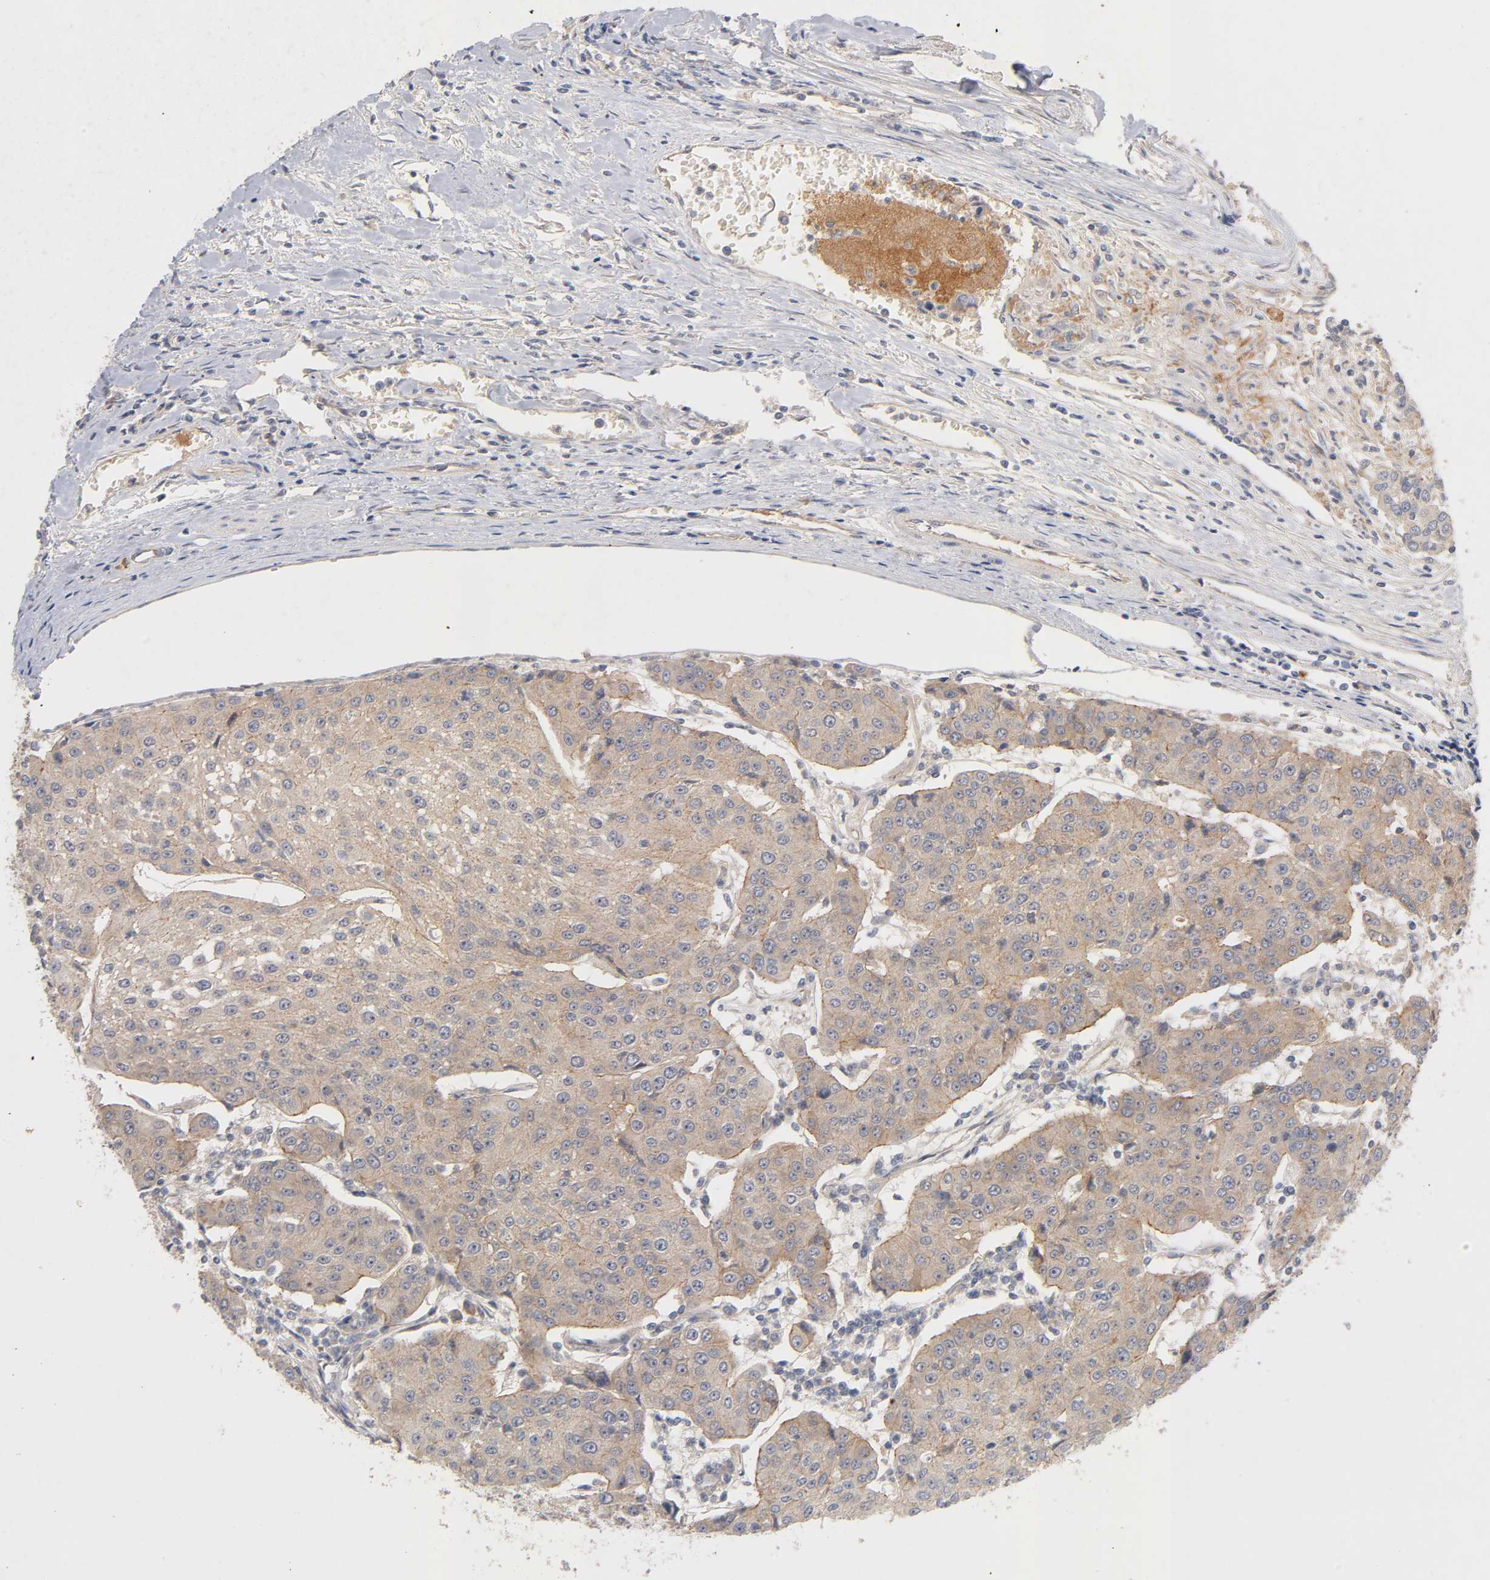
{"staining": {"intensity": "moderate", "quantity": ">75%", "location": "cytoplasmic/membranous"}, "tissue": "urothelial cancer", "cell_type": "Tumor cells", "image_type": "cancer", "snomed": [{"axis": "morphology", "description": "Urothelial carcinoma, High grade"}, {"axis": "topography", "description": "Urinary bladder"}], "caption": "A brown stain labels moderate cytoplasmic/membranous staining of a protein in human urothelial cancer tumor cells. (DAB = brown stain, brightfield microscopy at high magnification).", "gene": "PDZD11", "patient": {"sex": "female", "age": 85}}